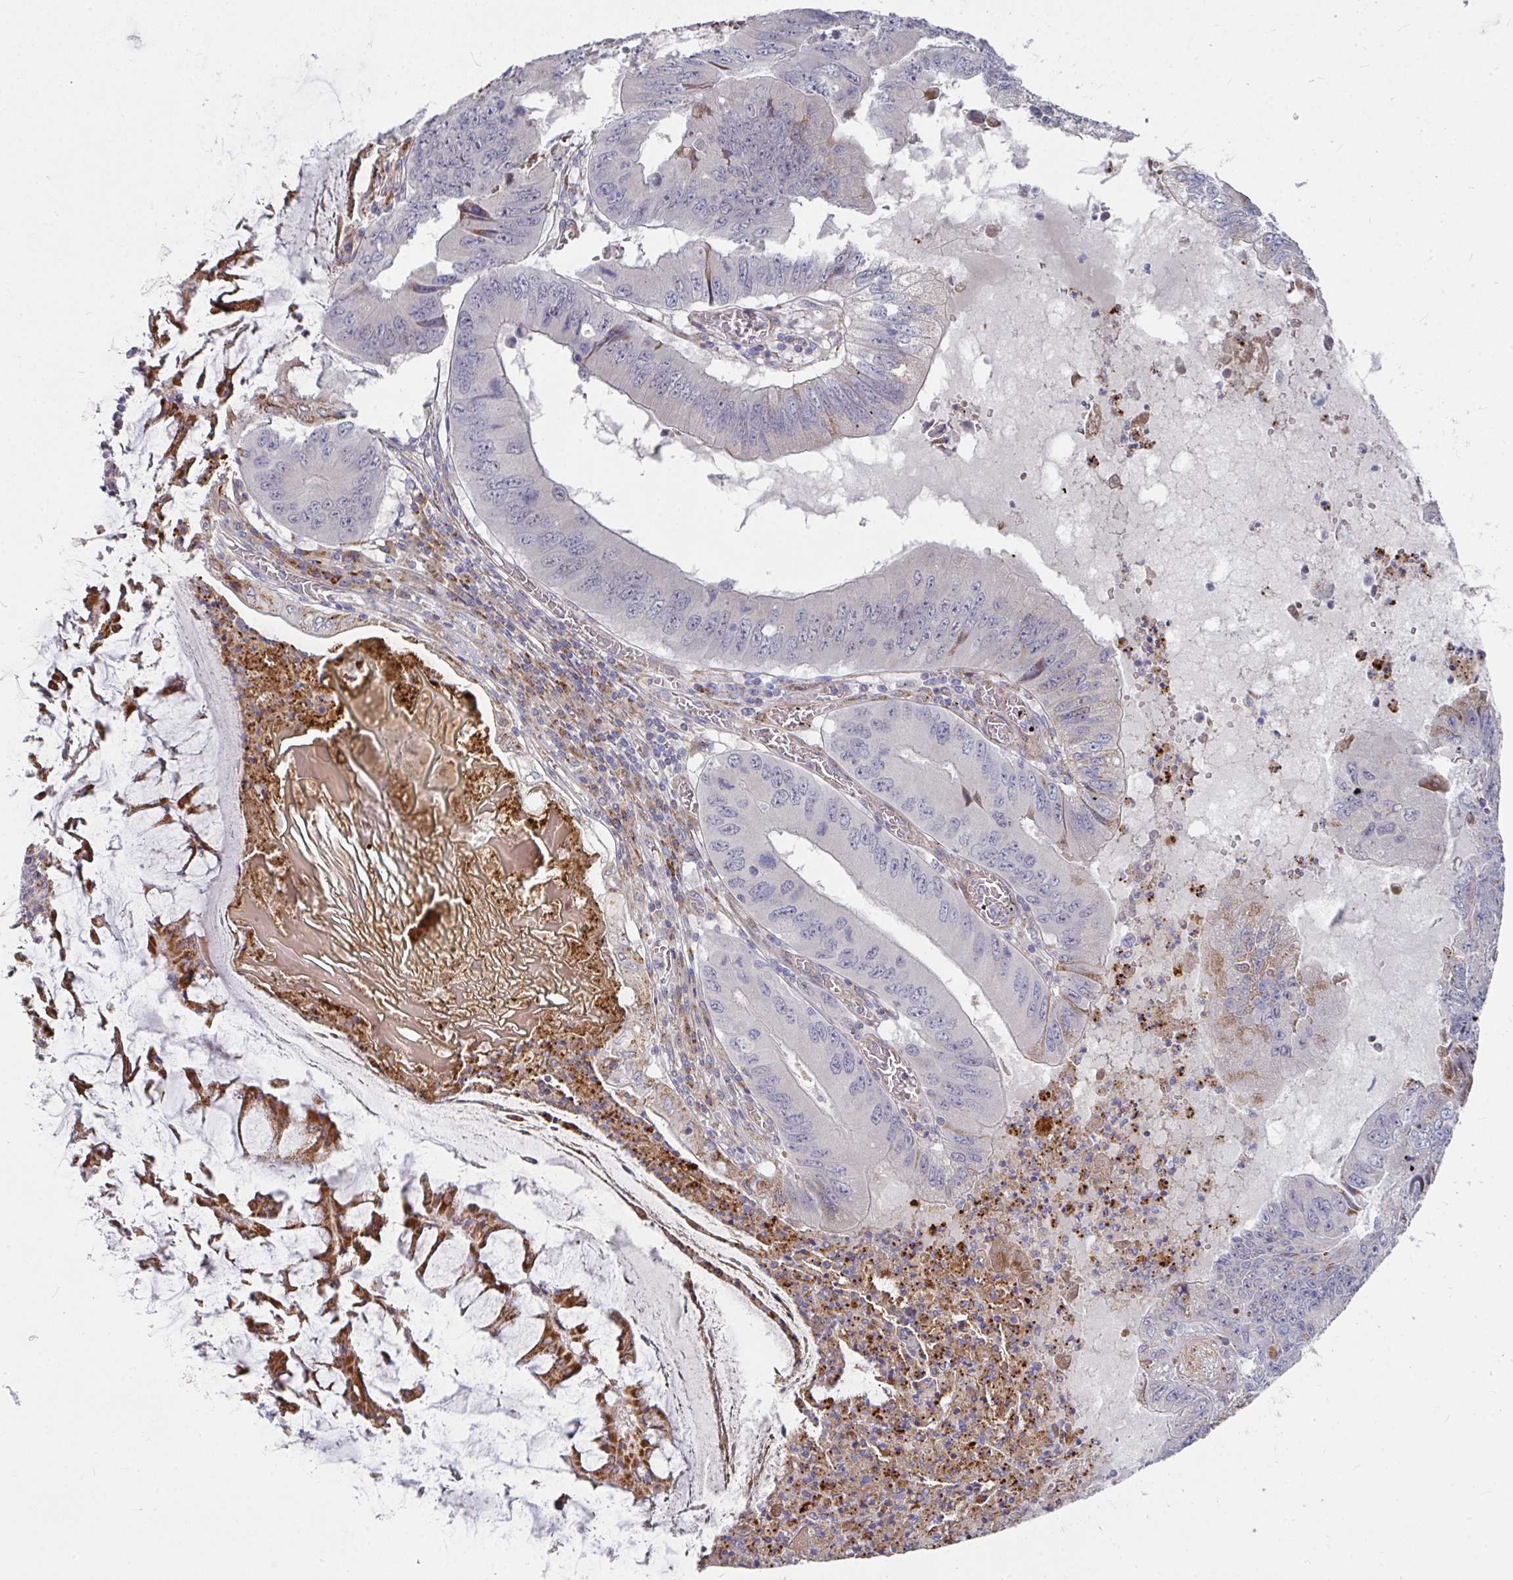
{"staining": {"intensity": "moderate", "quantity": "<25%", "location": "cytoplasmic/membranous"}, "tissue": "colorectal cancer", "cell_type": "Tumor cells", "image_type": "cancer", "snomed": [{"axis": "morphology", "description": "Adenocarcinoma, NOS"}, {"axis": "topography", "description": "Colon"}], "caption": "Brown immunohistochemical staining in human colorectal cancer exhibits moderate cytoplasmic/membranous staining in about <25% of tumor cells.", "gene": "RHEBL1", "patient": {"sex": "male", "age": 53}}